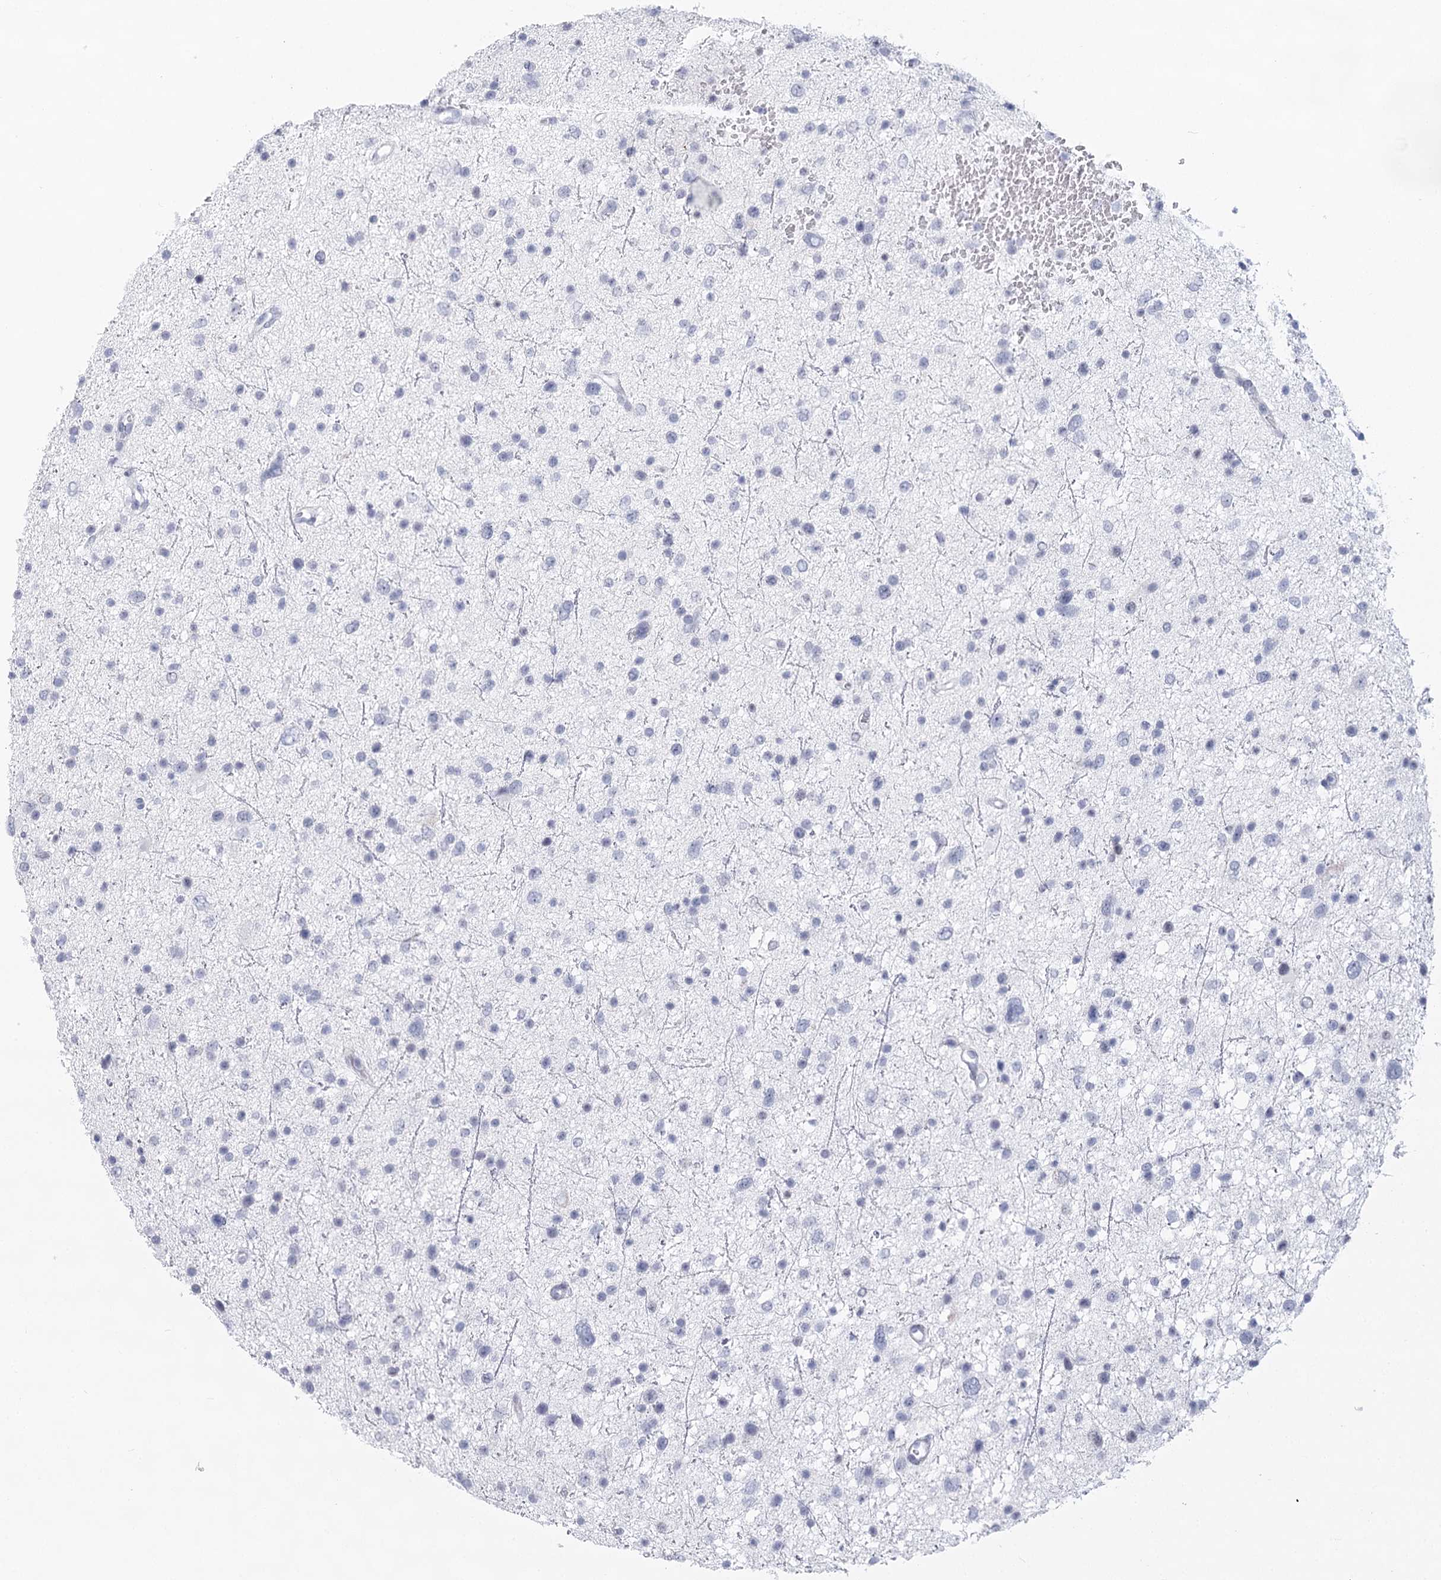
{"staining": {"intensity": "negative", "quantity": "none", "location": "none"}, "tissue": "glioma", "cell_type": "Tumor cells", "image_type": "cancer", "snomed": [{"axis": "morphology", "description": "Glioma, malignant, Low grade"}, {"axis": "topography", "description": "Brain"}], "caption": "DAB immunohistochemical staining of human glioma shows no significant staining in tumor cells.", "gene": "WNT8B", "patient": {"sex": "female", "age": 37}}